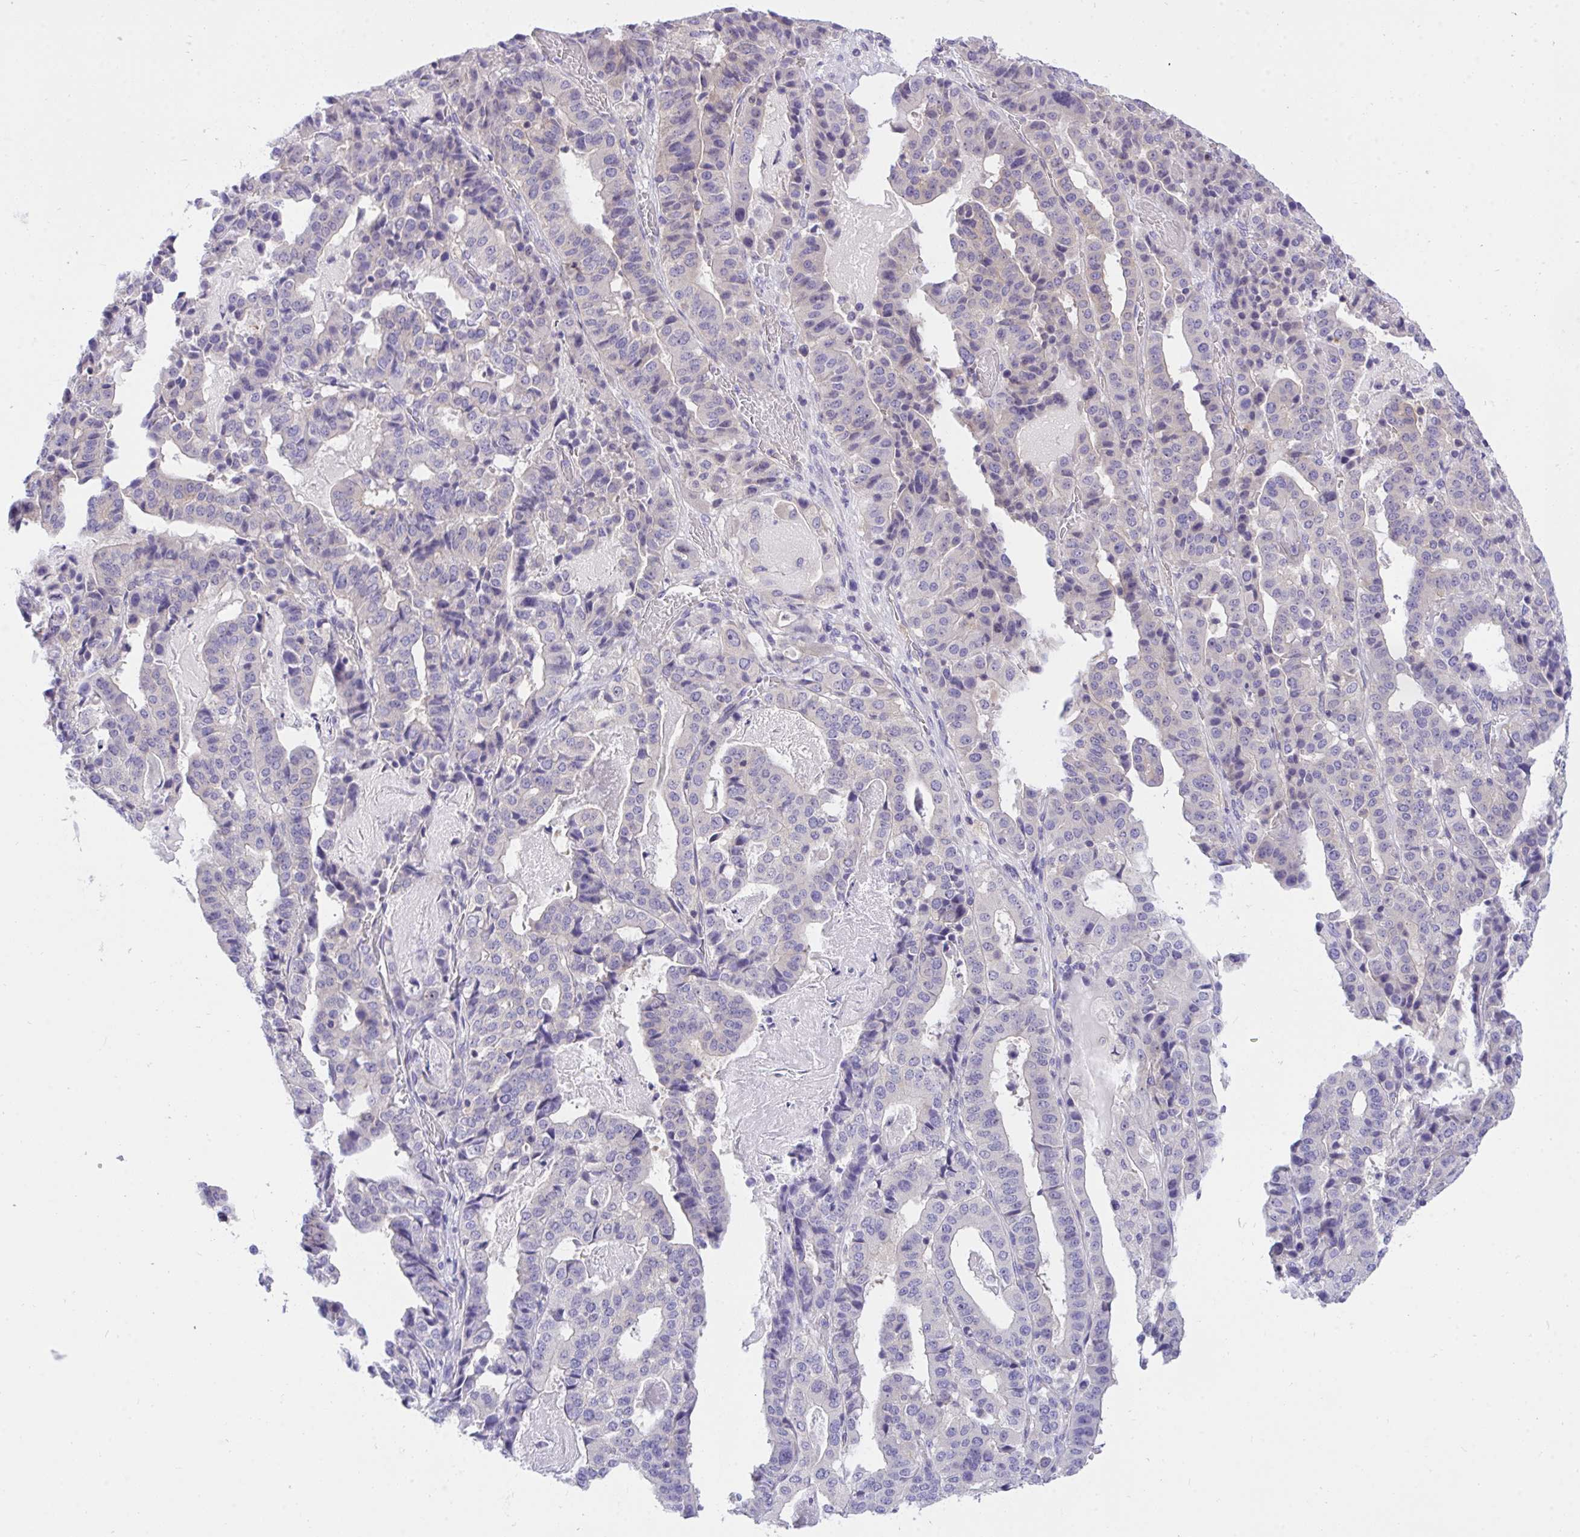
{"staining": {"intensity": "negative", "quantity": "none", "location": "none"}, "tissue": "stomach cancer", "cell_type": "Tumor cells", "image_type": "cancer", "snomed": [{"axis": "morphology", "description": "Adenocarcinoma, NOS"}, {"axis": "topography", "description": "Stomach"}], "caption": "A histopathology image of human stomach cancer is negative for staining in tumor cells.", "gene": "TLN2", "patient": {"sex": "male", "age": 48}}